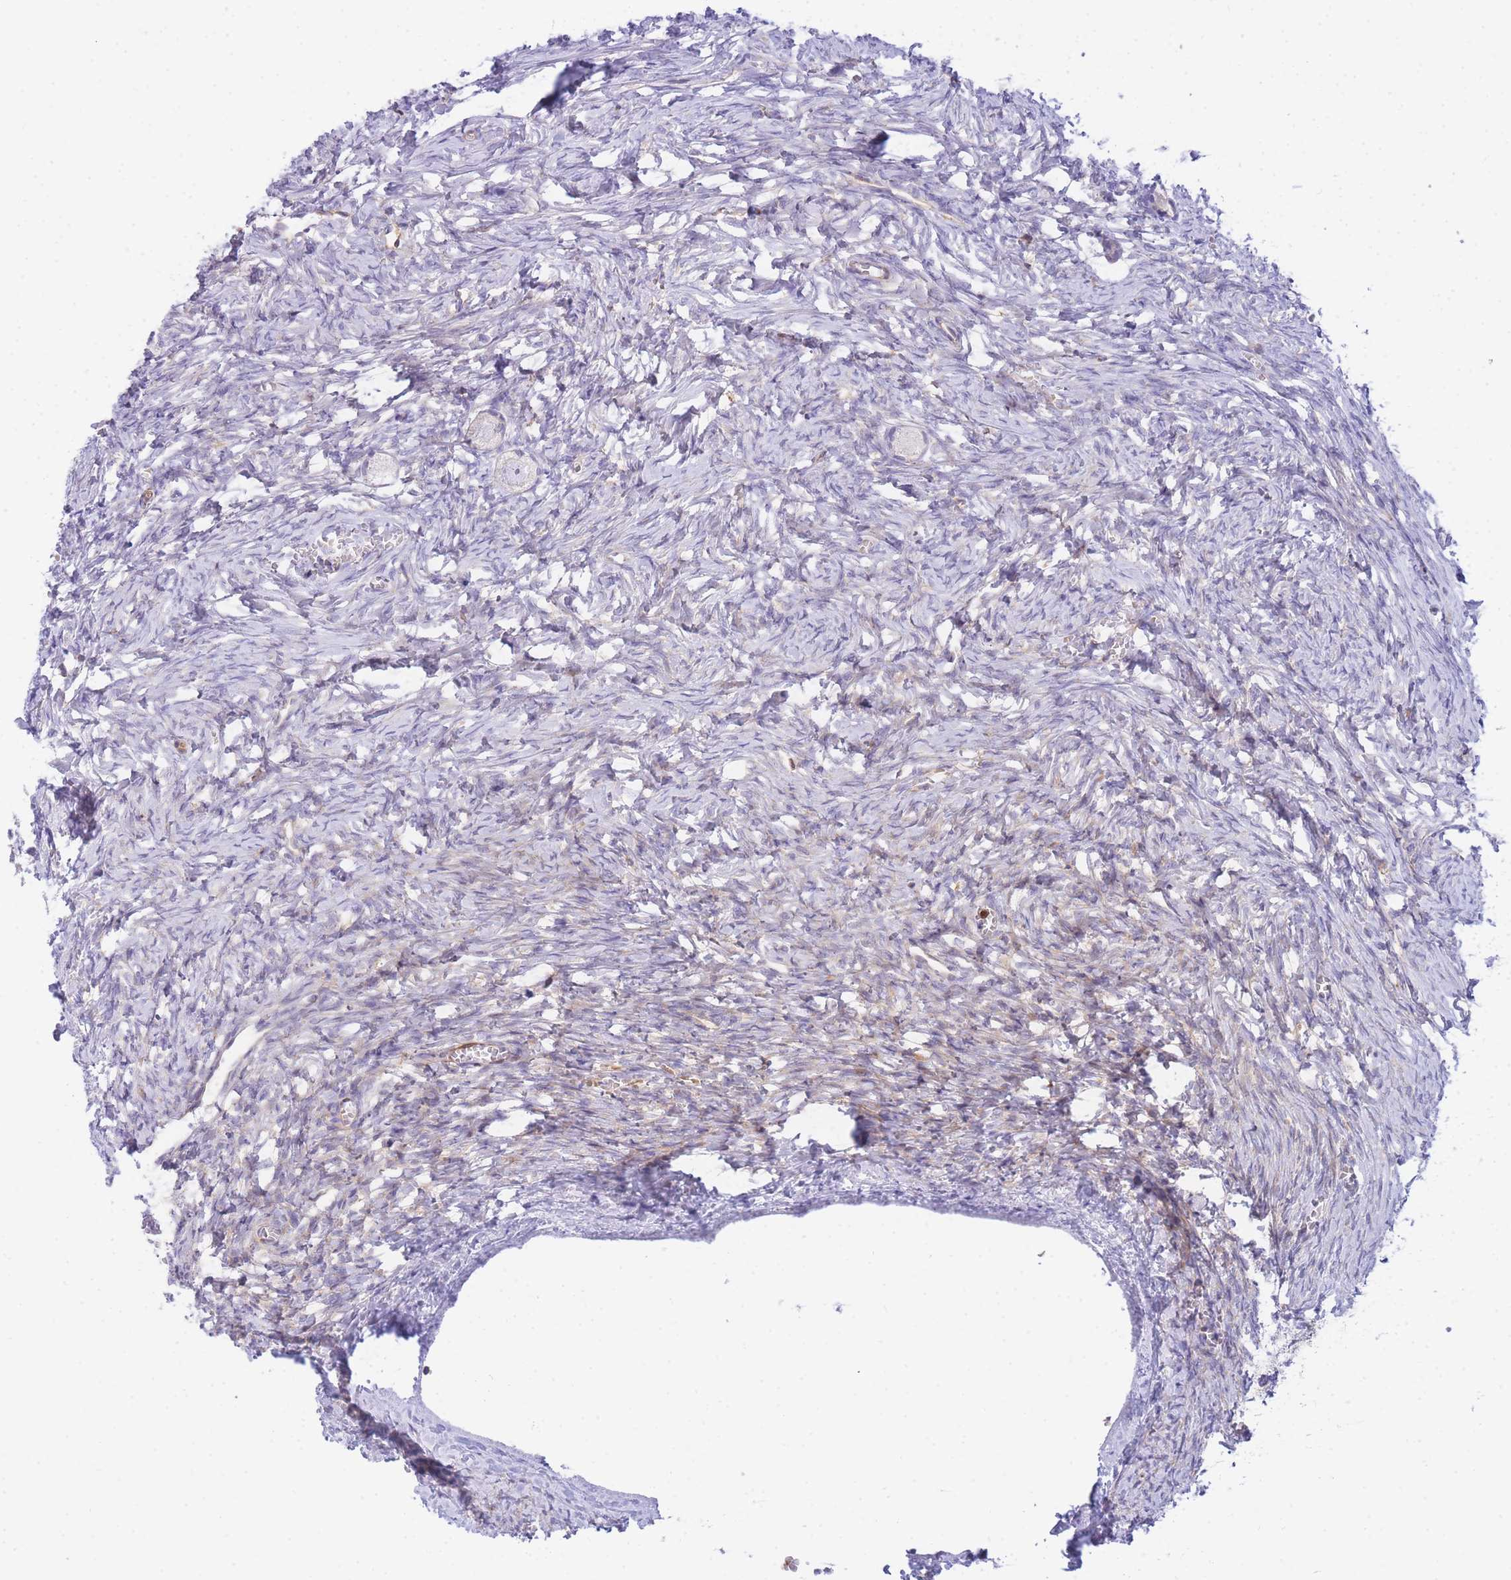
{"staining": {"intensity": "moderate", "quantity": "<25%", "location": "cytoplasmic/membranous"}, "tissue": "ovary", "cell_type": "Ovarian stroma cells", "image_type": "normal", "snomed": [{"axis": "morphology", "description": "Normal tissue, NOS"}, {"axis": "topography", "description": "Ovary"}], "caption": "An immunohistochemistry (IHC) micrograph of unremarkable tissue is shown. Protein staining in brown shows moderate cytoplasmic/membranous positivity in ovary within ovarian stroma cells. (brown staining indicates protein expression, while blue staining denotes nuclei).", "gene": "FBN3", "patient": {"sex": "female", "age": 27}}